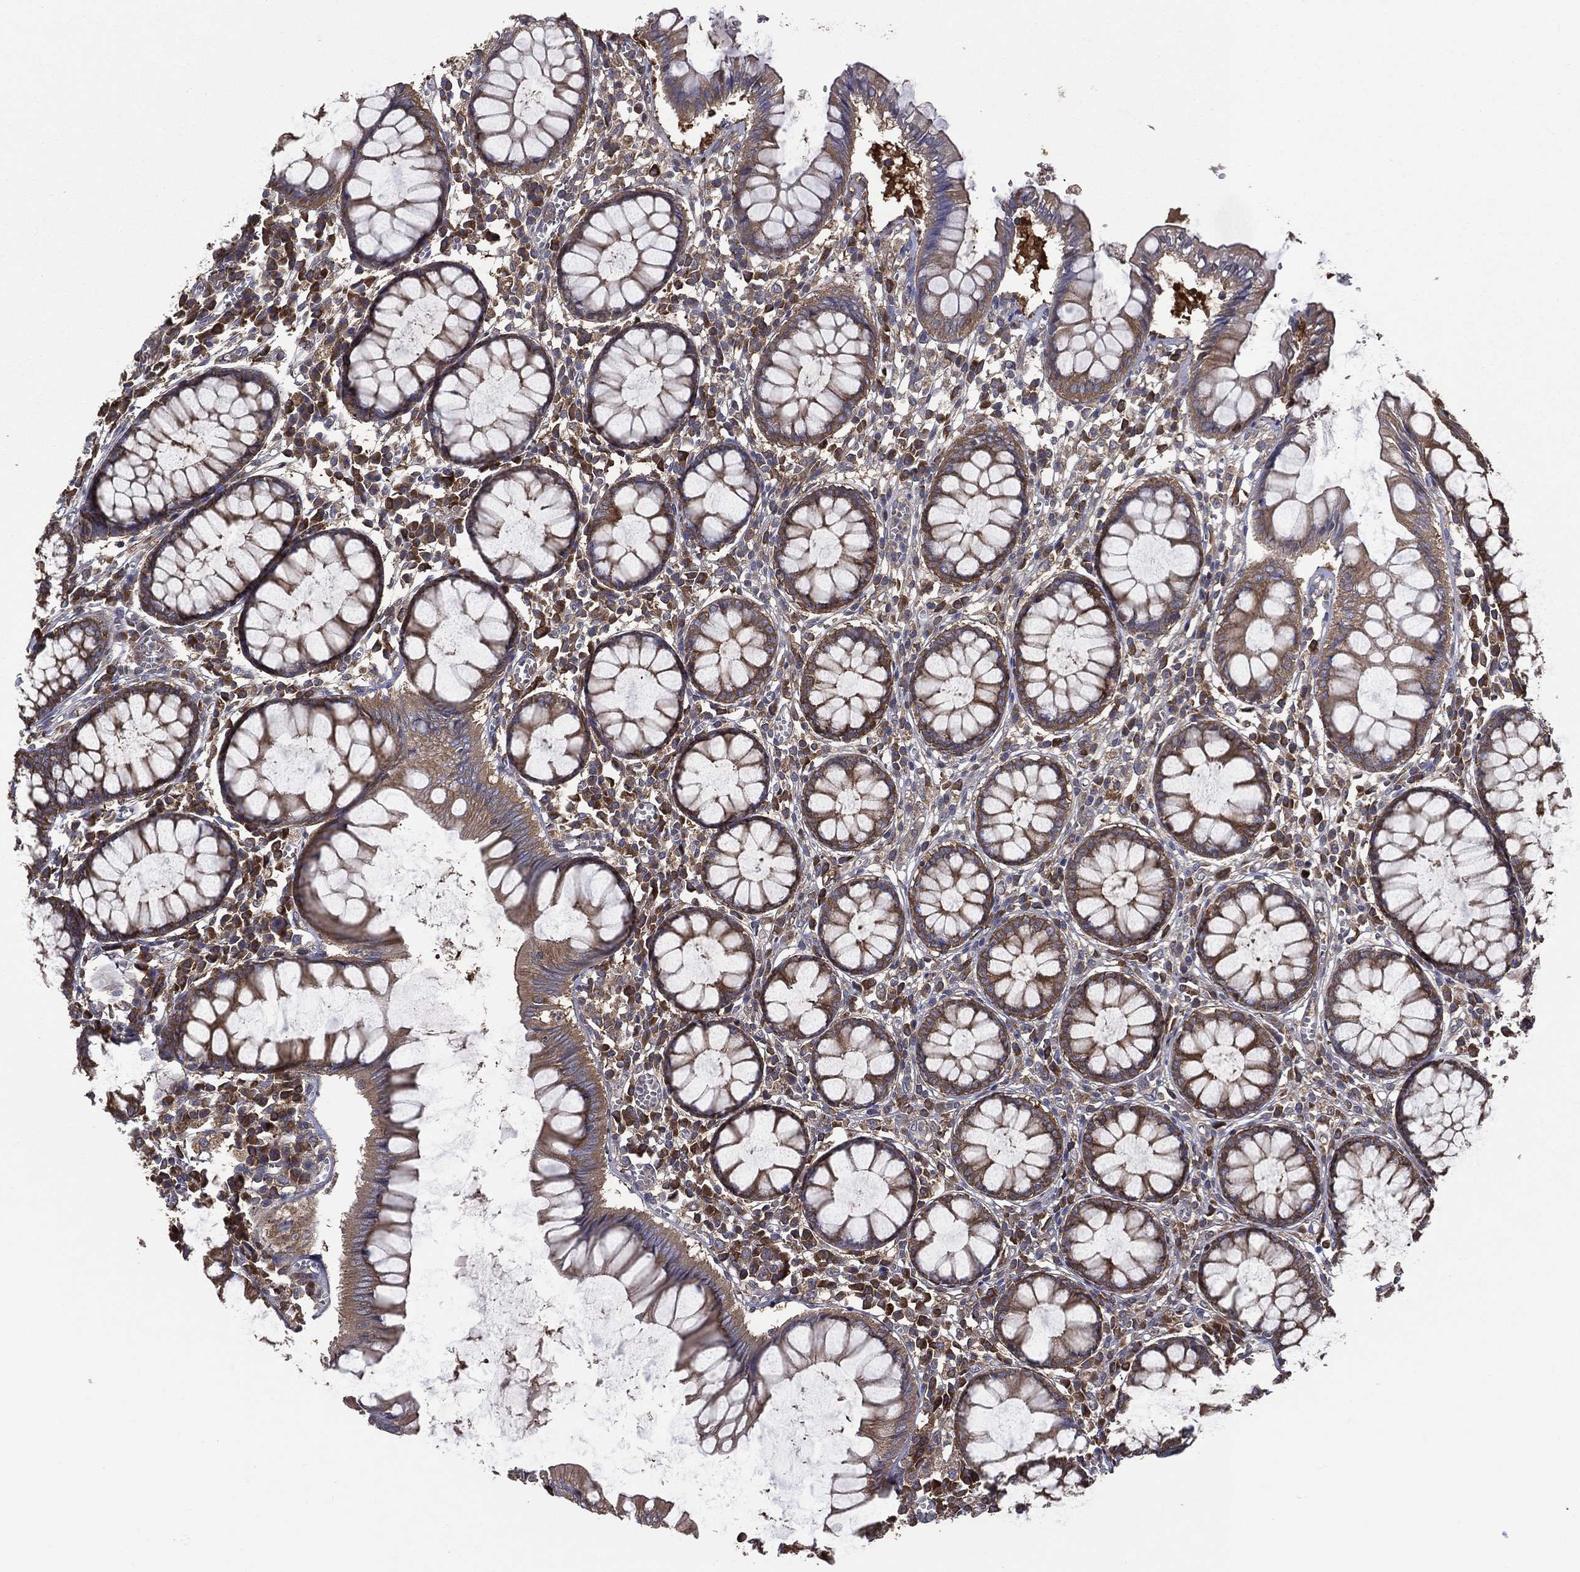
{"staining": {"intensity": "negative", "quantity": "none", "location": "none"}, "tissue": "colon", "cell_type": "Endothelial cells", "image_type": "normal", "snomed": [{"axis": "morphology", "description": "Normal tissue, NOS"}, {"axis": "topography", "description": "Colon"}], "caption": "Histopathology image shows no significant protein positivity in endothelial cells of unremarkable colon.", "gene": "SARS1", "patient": {"sex": "male", "age": 65}}